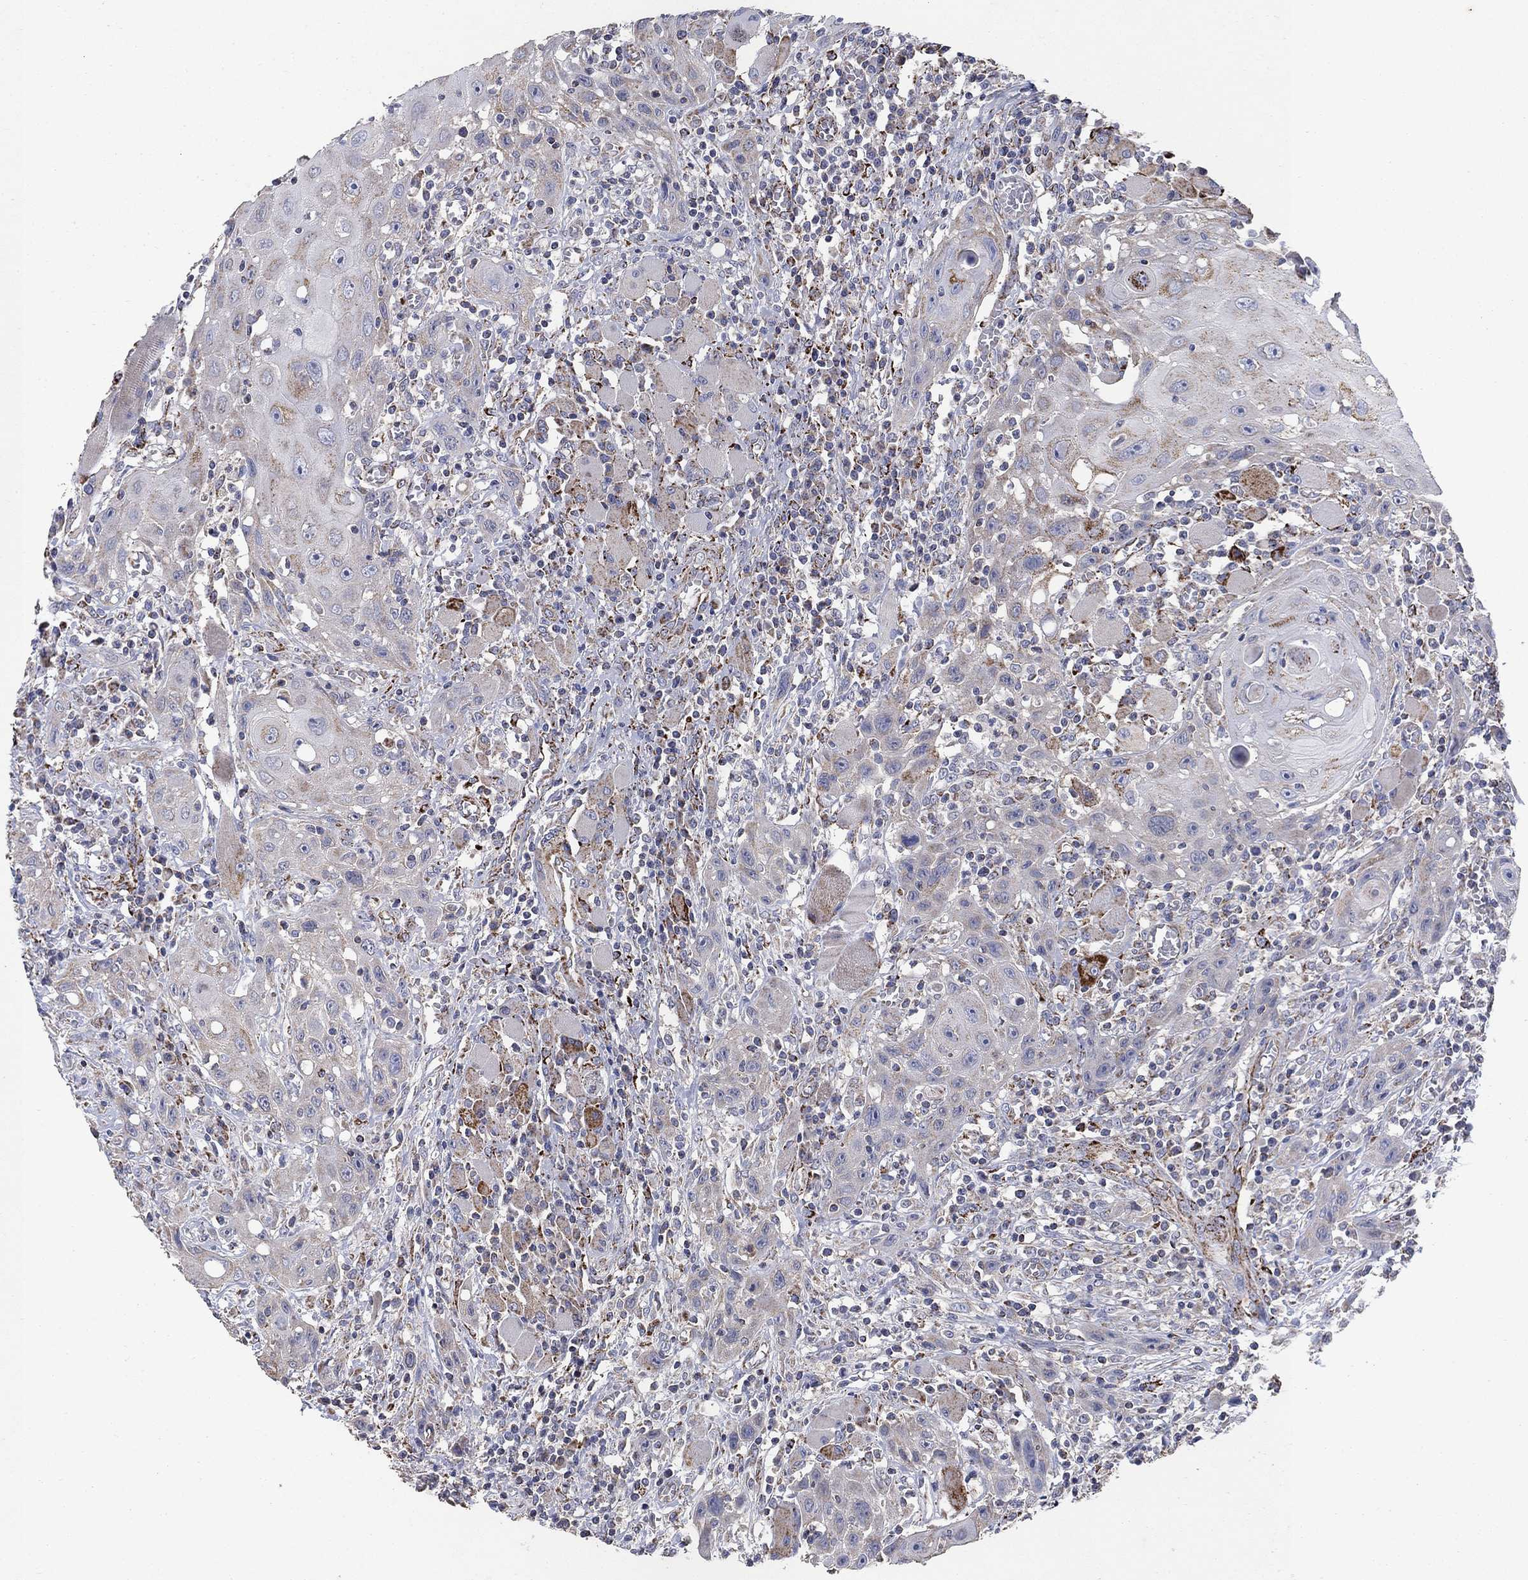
{"staining": {"intensity": "moderate", "quantity": "<25%", "location": "cytoplasmic/membranous"}, "tissue": "head and neck cancer", "cell_type": "Tumor cells", "image_type": "cancer", "snomed": [{"axis": "morphology", "description": "Normal tissue, NOS"}, {"axis": "morphology", "description": "Squamous cell carcinoma, NOS"}, {"axis": "topography", "description": "Oral tissue"}, {"axis": "topography", "description": "Head-Neck"}], "caption": "Immunohistochemical staining of human head and neck squamous cell carcinoma exhibits moderate cytoplasmic/membranous protein expression in approximately <25% of tumor cells.", "gene": "PNPLA2", "patient": {"sex": "male", "age": 71}}